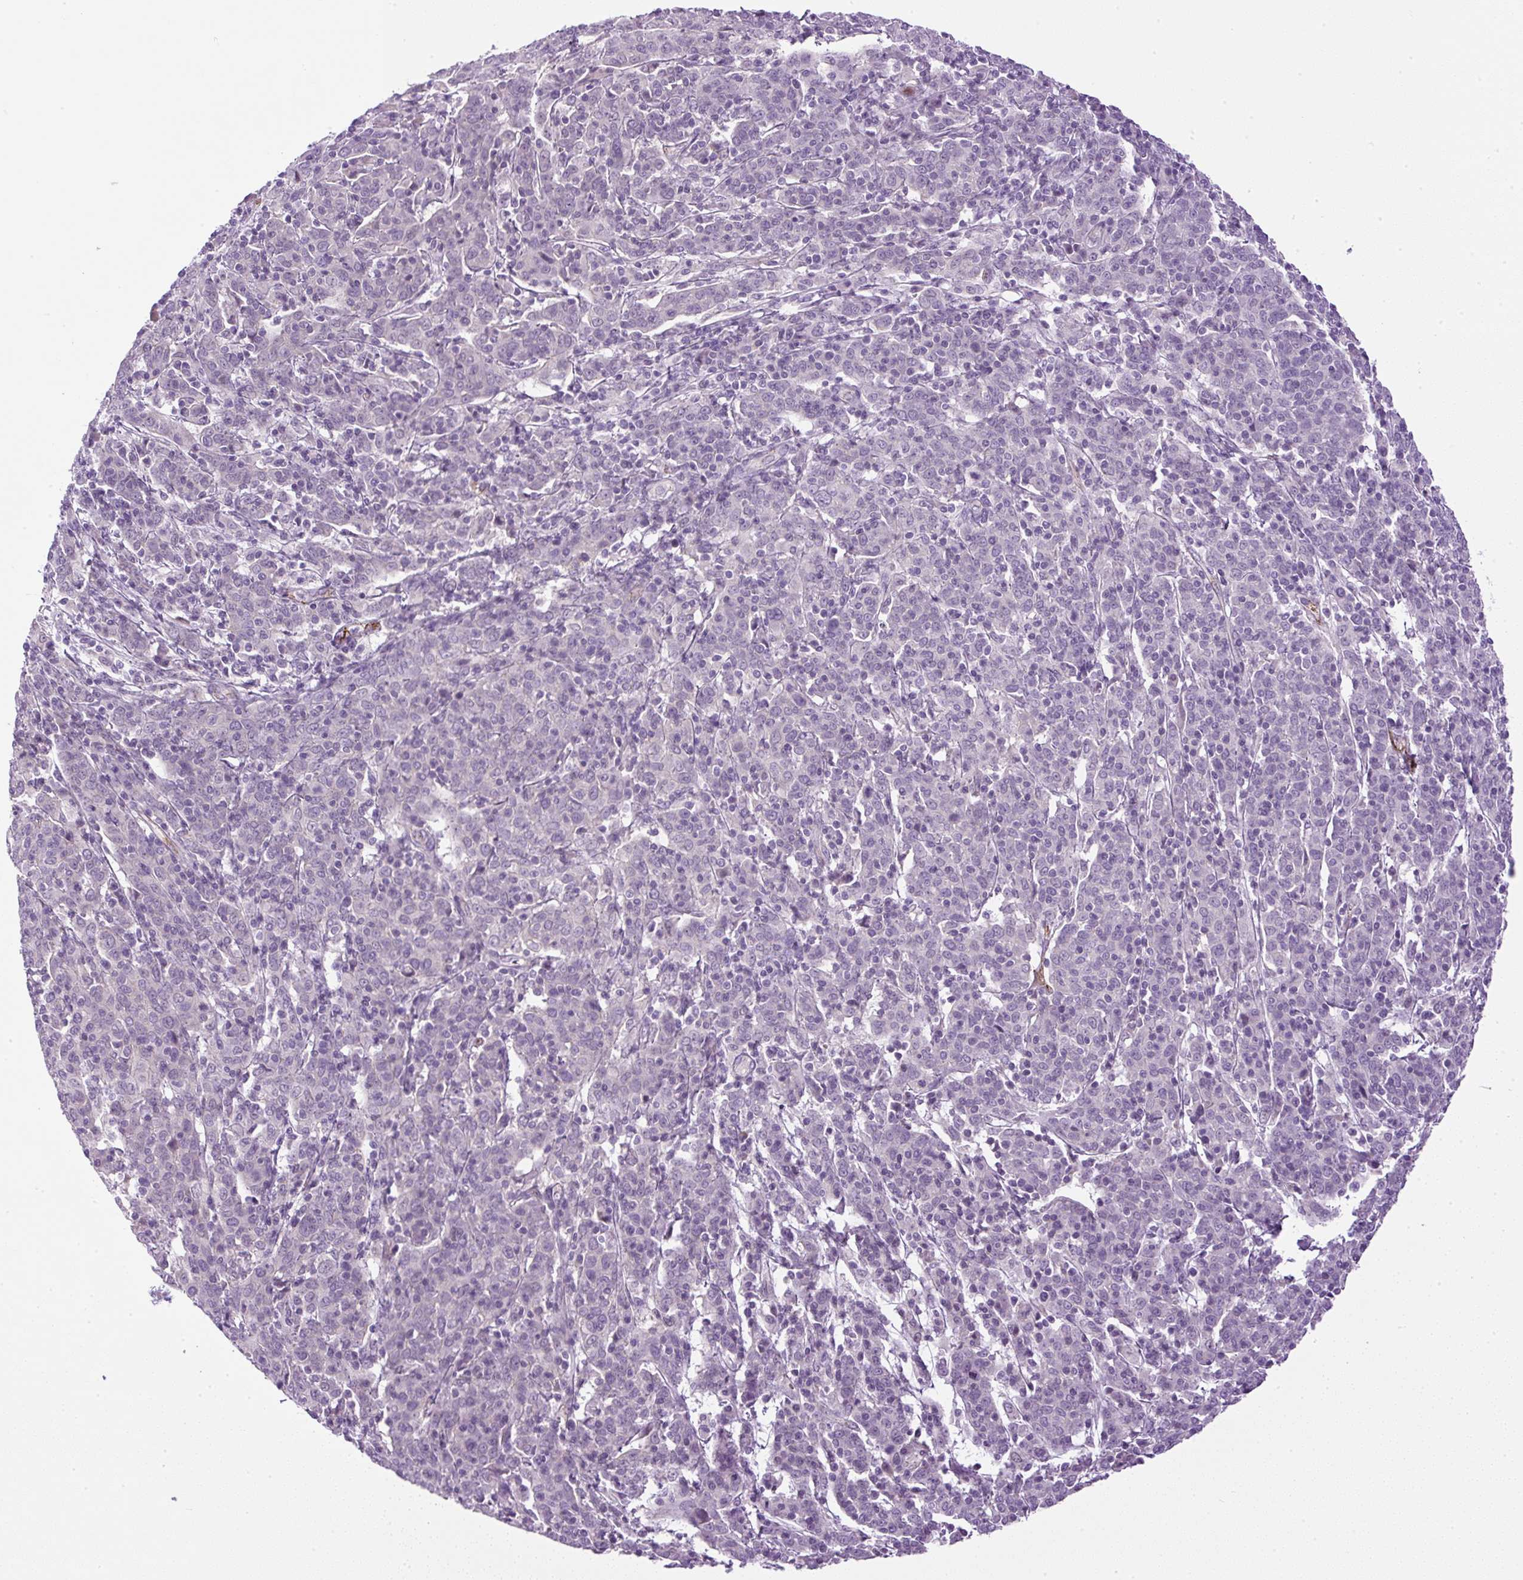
{"staining": {"intensity": "negative", "quantity": "none", "location": "none"}, "tissue": "cervical cancer", "cell_type": "Tumor cells", "image_type": "cancer", "snomed": [{"axis": "morphology", "description": "Squamous cell carcinoma, NOS"}, {"axis": "topography", "description": "Cervix"}], "caption": "A micrograph of human cervical squamous cell carcinoma is negative for staining in tumor cells.", "gene": "LEFTY2", "patient": {"sex": "female", "age": 67}}